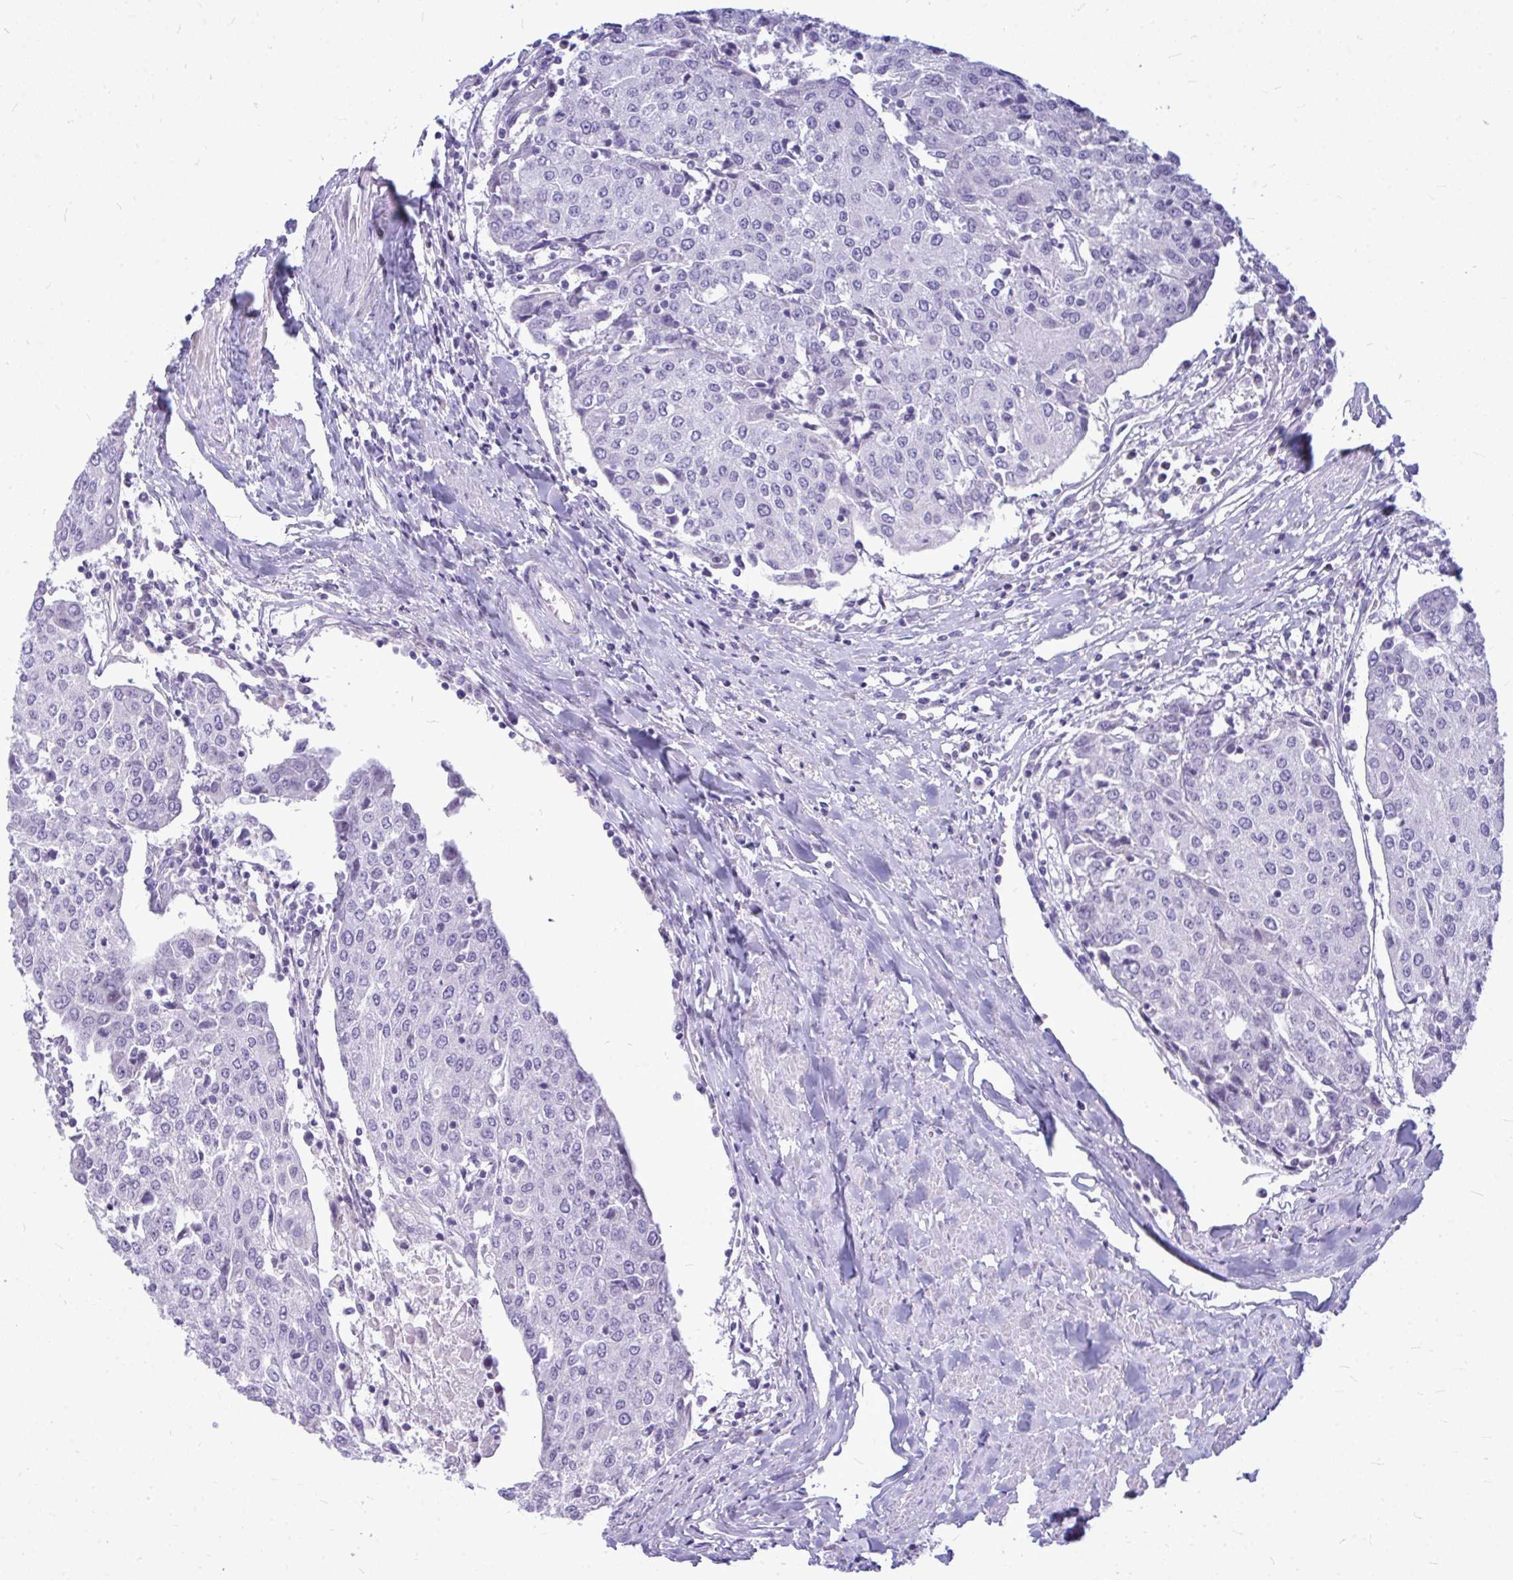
{"staining": {"intensity": "negative", "quantity": "none", "location": "none"}, "tissue": "urothelial cancer", "cell_type": "Tumor cells", "image_type": "cancer", "snomed": [{"axis": "morphology", "description": "Urothelial carcinoma, High grade"}, {"axis": "topography", "description": "Urinary bladder"}], "caption": "IHC of human high-grade urothelial carcinoma shows no expression in tumor cells.", "gene": "ZSCAN25", "patient": {"sex": "female", "age": 85}}